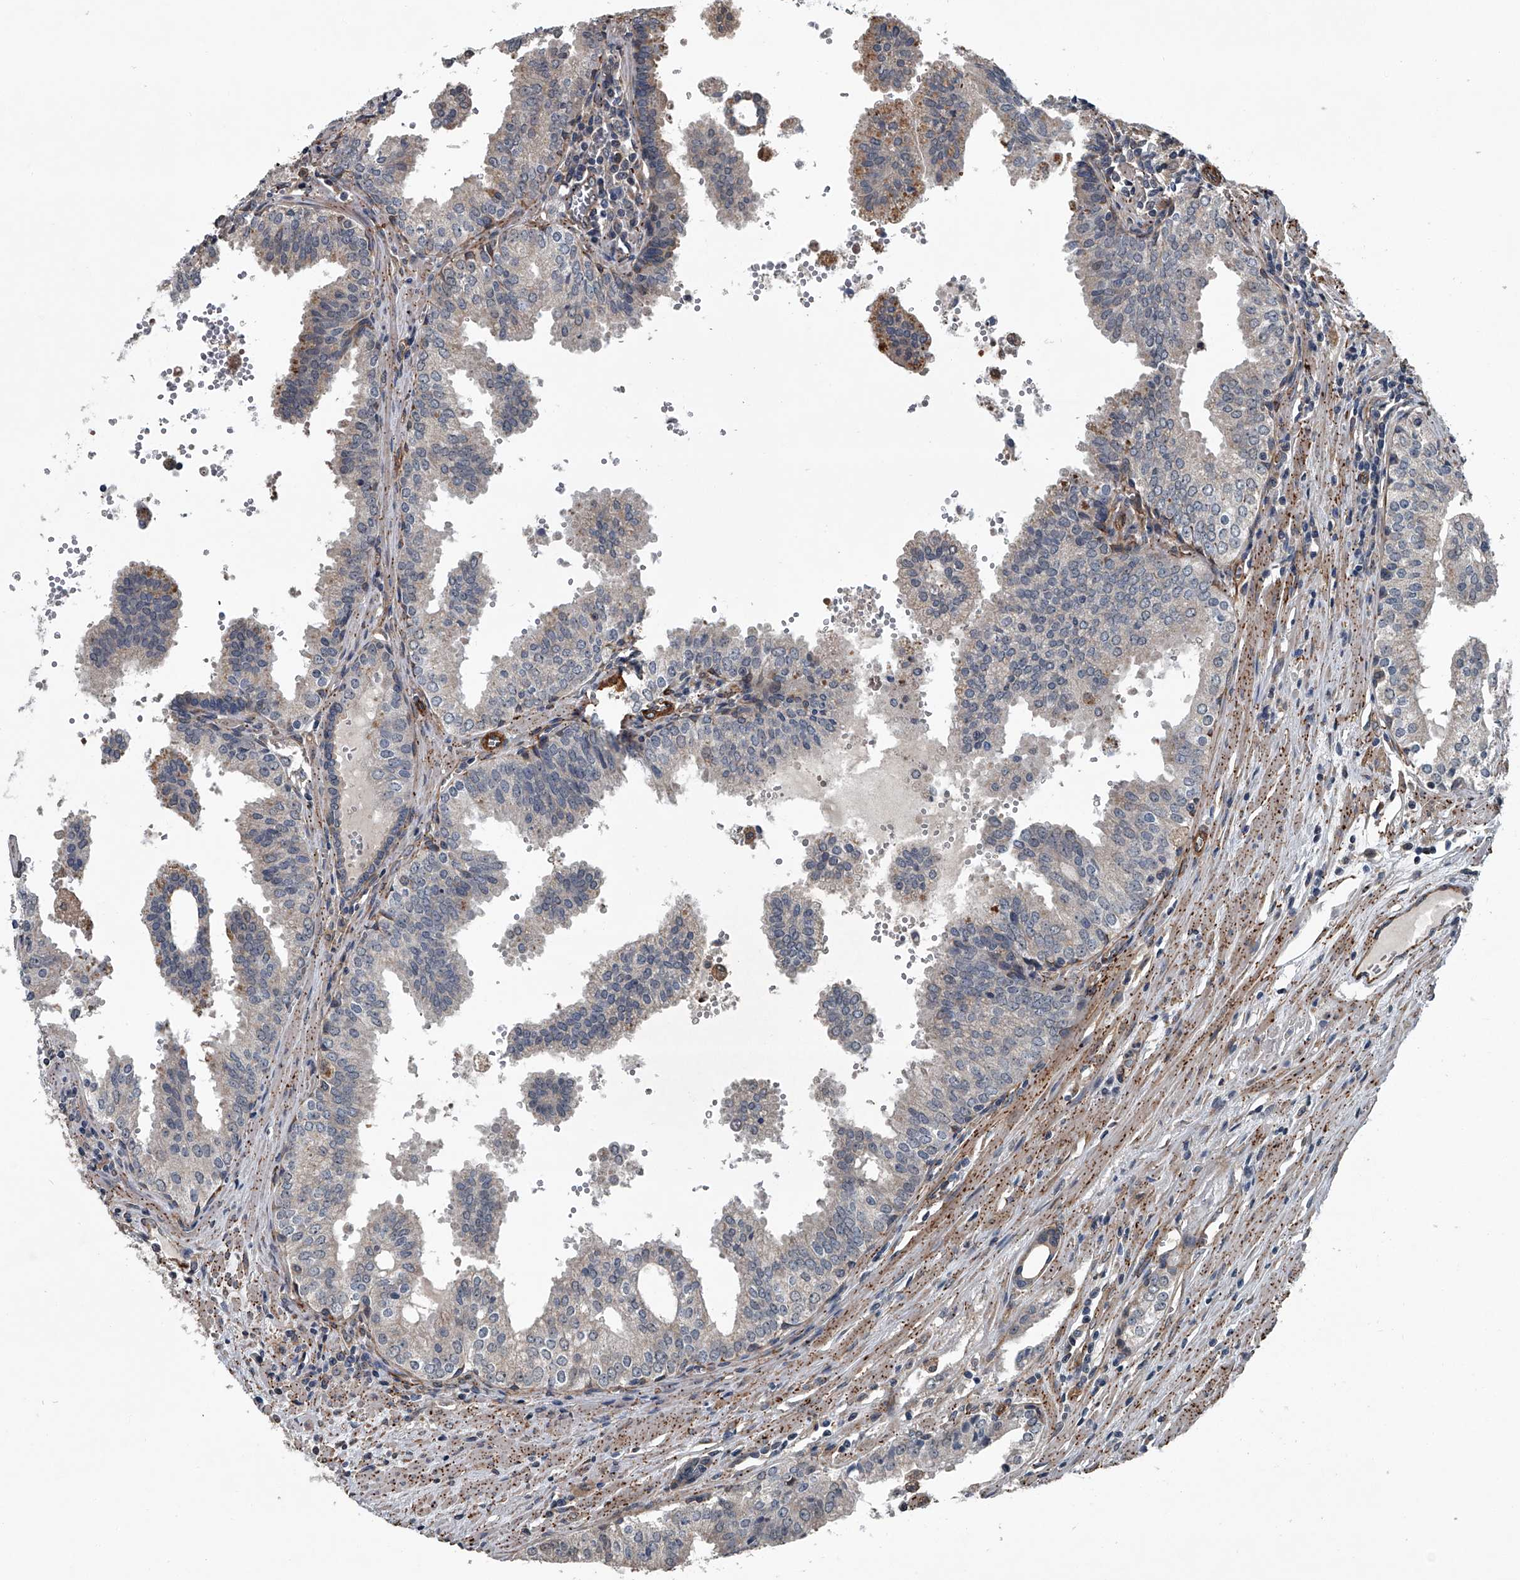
{"staining": {"intensity": "negative", "quantity": "none", "location": "none"}, "tissue": "prostate cancer", "cell_type": "Tumor cells", "image_type": "cancer", "snomed": [{"axis": "morphology", "description": "Adenocarcinoma, High grade"}, {"axis": "topography", "description": "Prostate"}], "caption": "A photomicrograph of prostate cancer (adenocarcinoma (high-grade)) stained for a protein demonstrates no brown staining in tumor cells.", "gene": "LDLRAD2", "patient": {"sex": "male", "age": 68}}